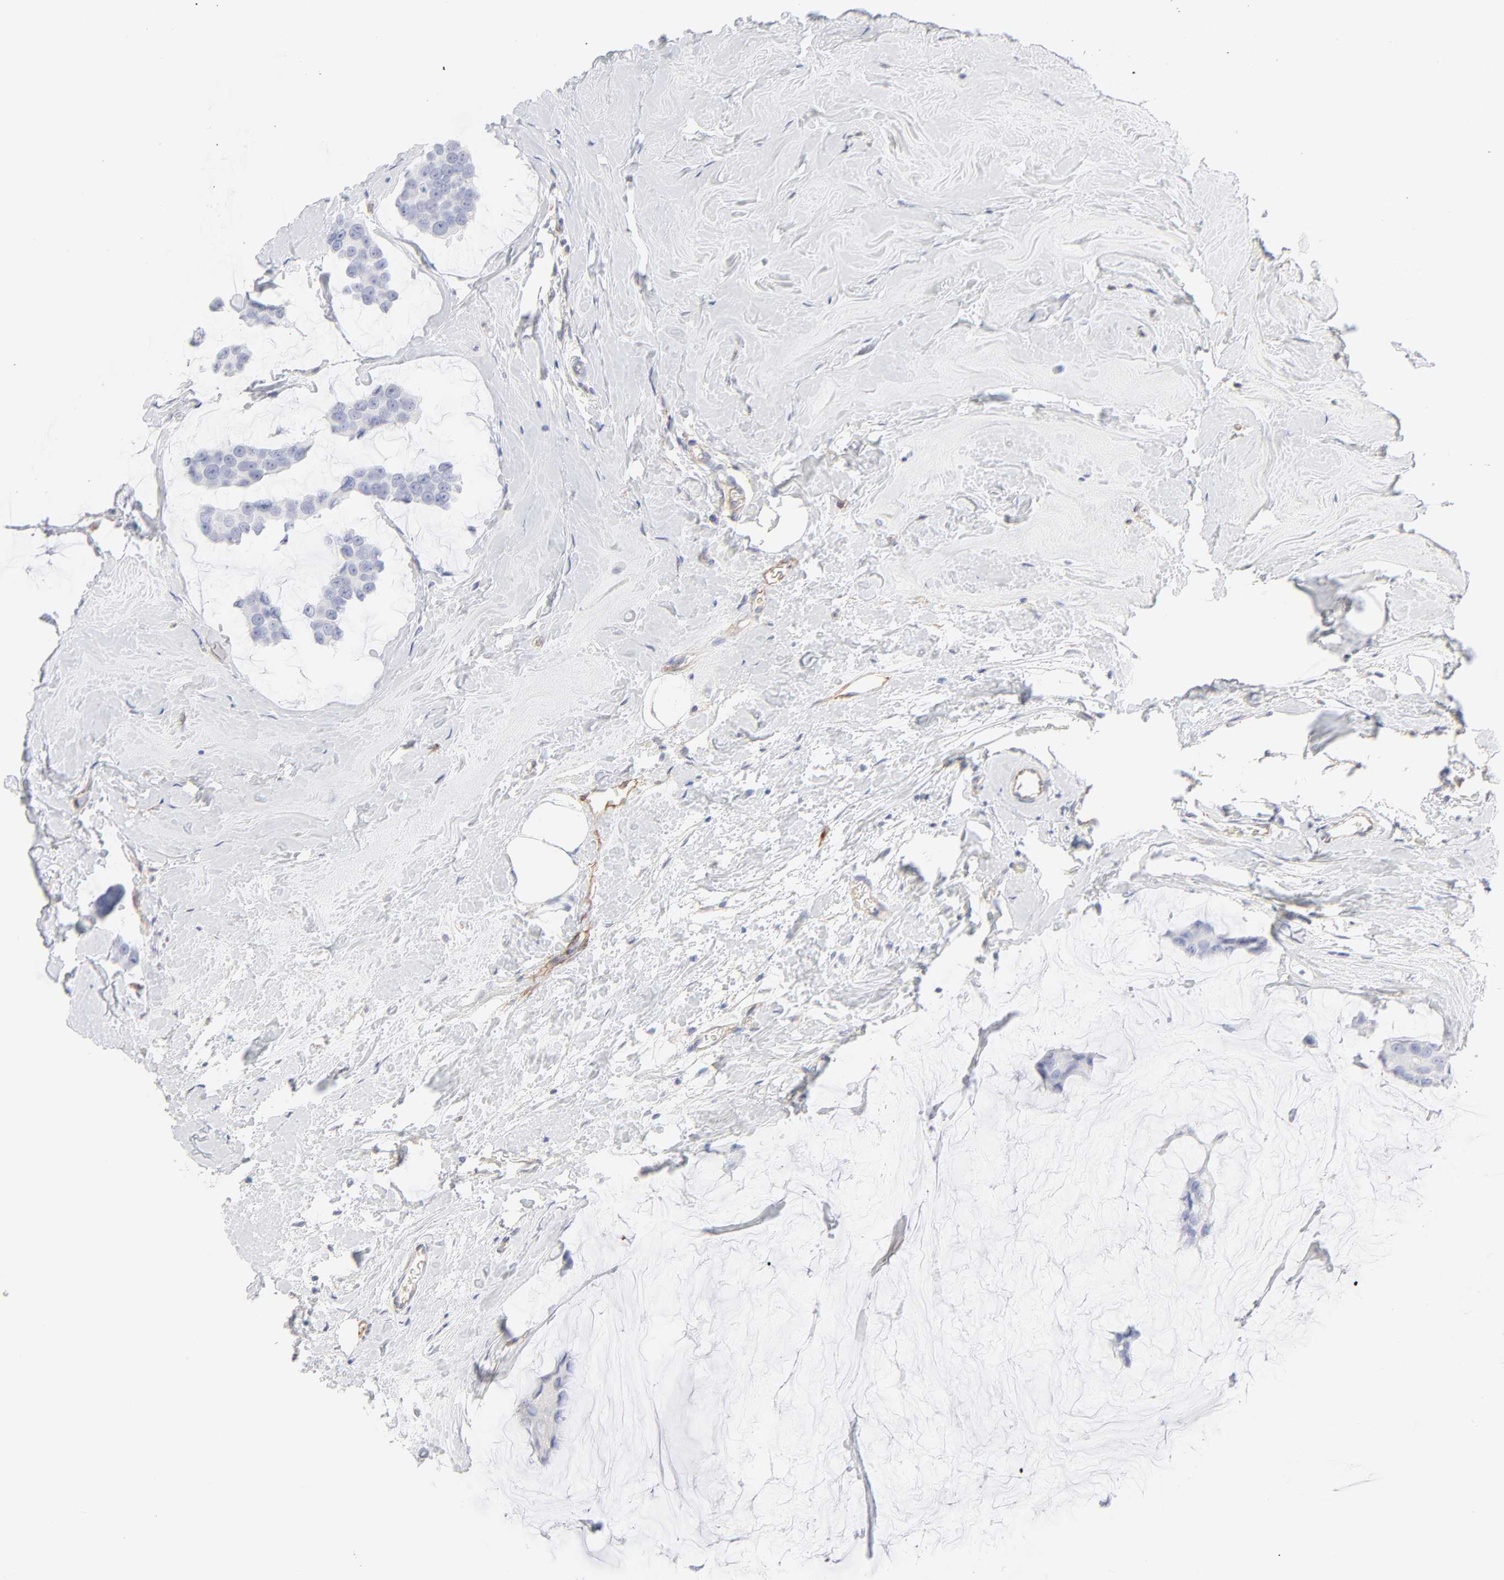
{"staining": {"intensity": "negative", "quantity": "none", "location": "none"}, "tissue": "breast cancer", "cell_type": "Tumor cells", "image_type": "cancer", "snomed": [{"axis": "morphology", "description": "Normal tissue, NOS"}, {"axis": "morphology", "description": "Duct carcinoma"}, {"axis": "topography", "description": "Breast"}], "caption": "This is an immunohistochemistry micrograph of breast cancer. There is no positivity in tumor cells.", "gene": "ITGA5", "patient": {"sex": "female", "age": 50}}